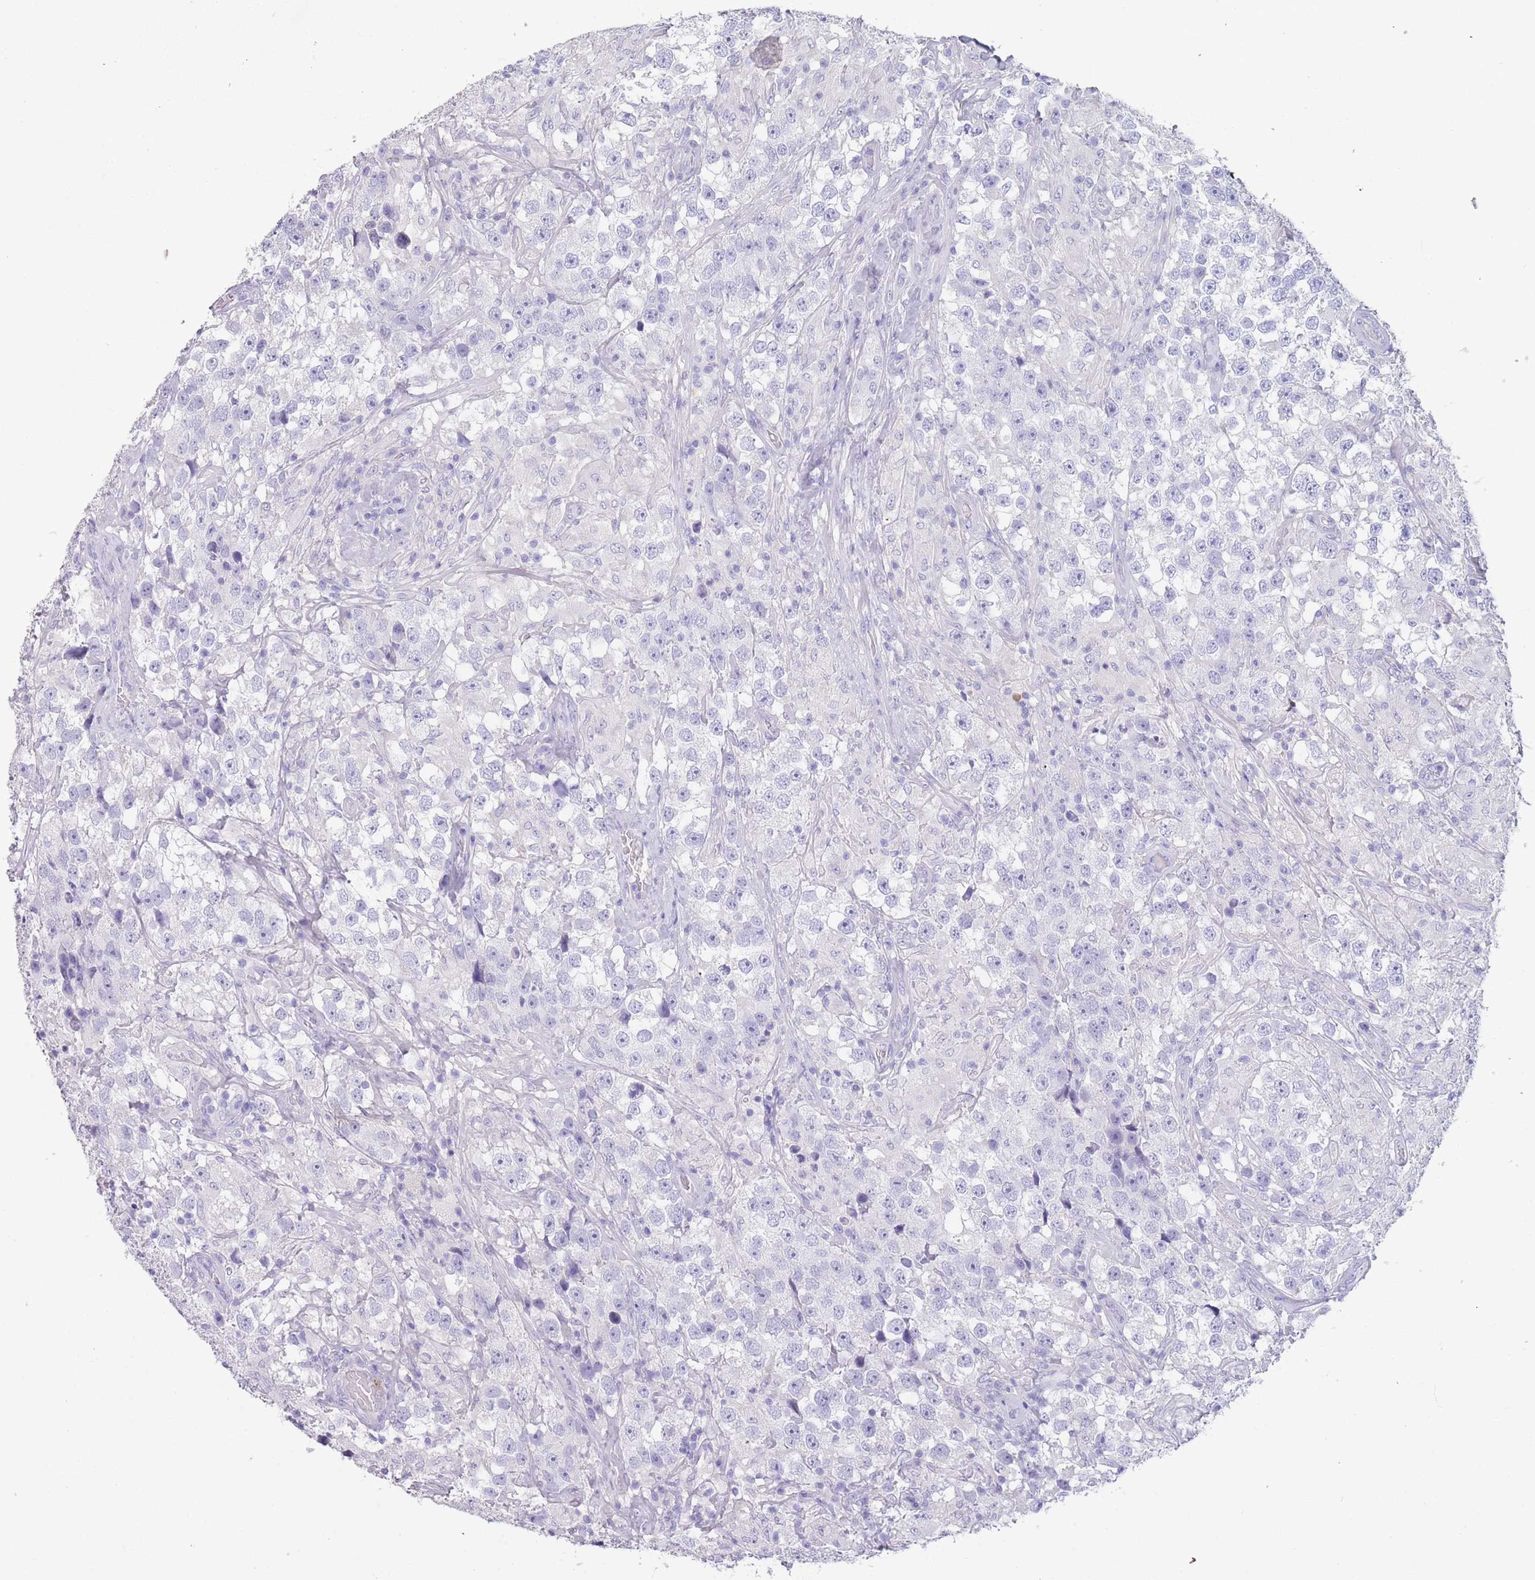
{"staining": {"intensity": "negative", "quantity": "none", "location": "none"}, "tissue": "testis cancer", "cell_type": "Tumor cells", "image_type": "cancer", "snomed": [{"axis": "morphology", "description": "Seminoma, NOS"}, {"axis": "topography", "description": "Testis"}], "caption": "Tumor cells show no significant protein expression in testis cancer. (Immunohistochemistry (ihc), brightfield microscopy, high magnification).", "gene": "ZNF627", "patient": {"sex": "male", "age": 46}}